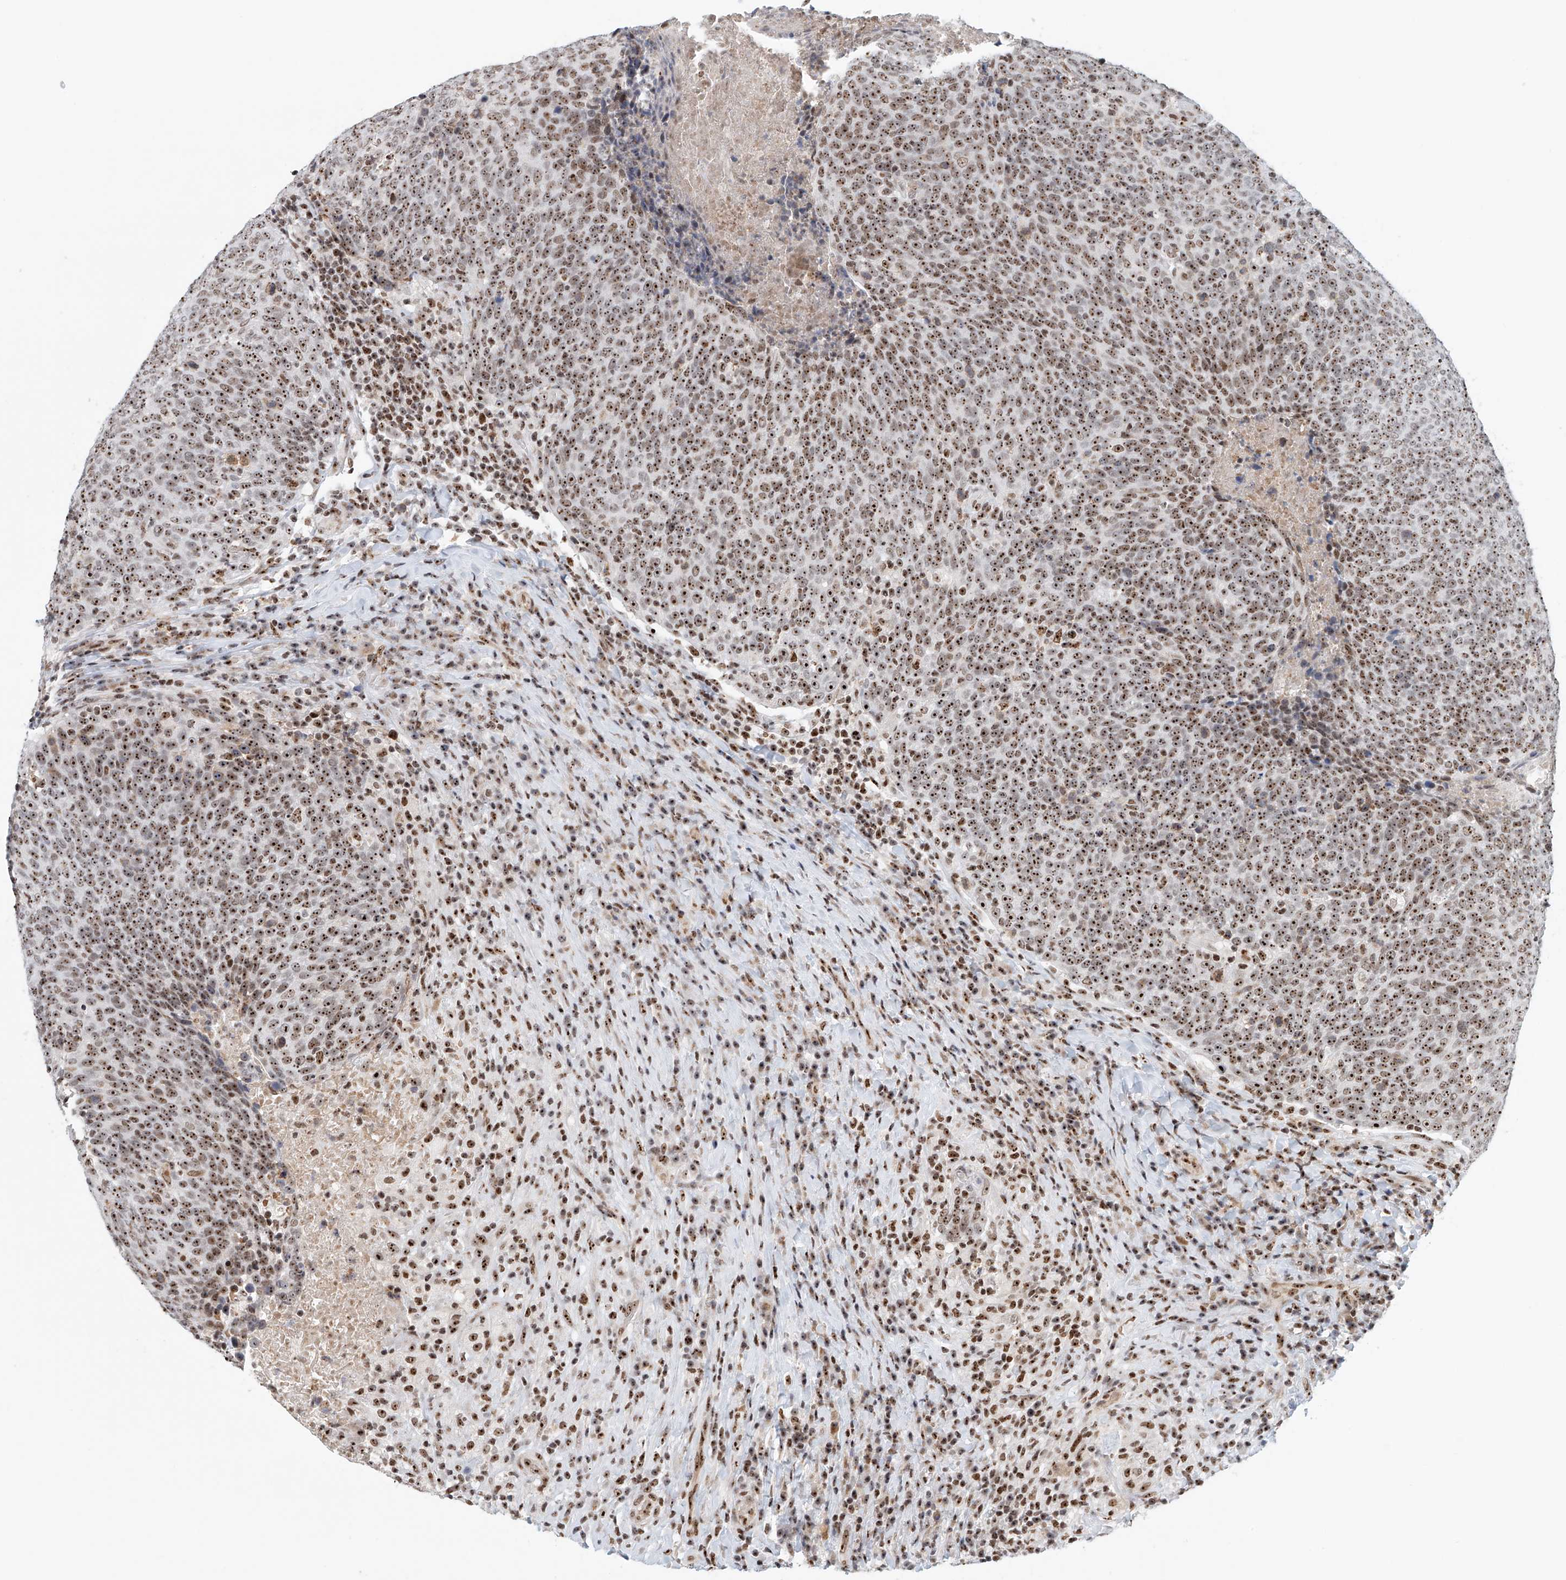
{"staining": {"intensity": "strong", "quantity": ">75%", "location": "nuclear"}, "tissue": "head and neck cancer", "cell_type": "Tumor cells", "image_type": "cancer", "snomed": [{"axis": "morphology", "description": "Squamous cell carcinoma, NOS"}, {"axis": "morphology", "description": "Squamous cell carcinoma, metastatic, NOS"}, {"axis": "topography", "description": "Lymph node"}, {"axis": "topography", "description": "Head-Neck"}], "caption": "Protein staining displays strong nuclear positivity in approximately >75% of tumor cells in head and neck cancer (squamous cell carcinoma).", "gene": "PRUNE2", "patient": {"sex": "male", "age": 62}}